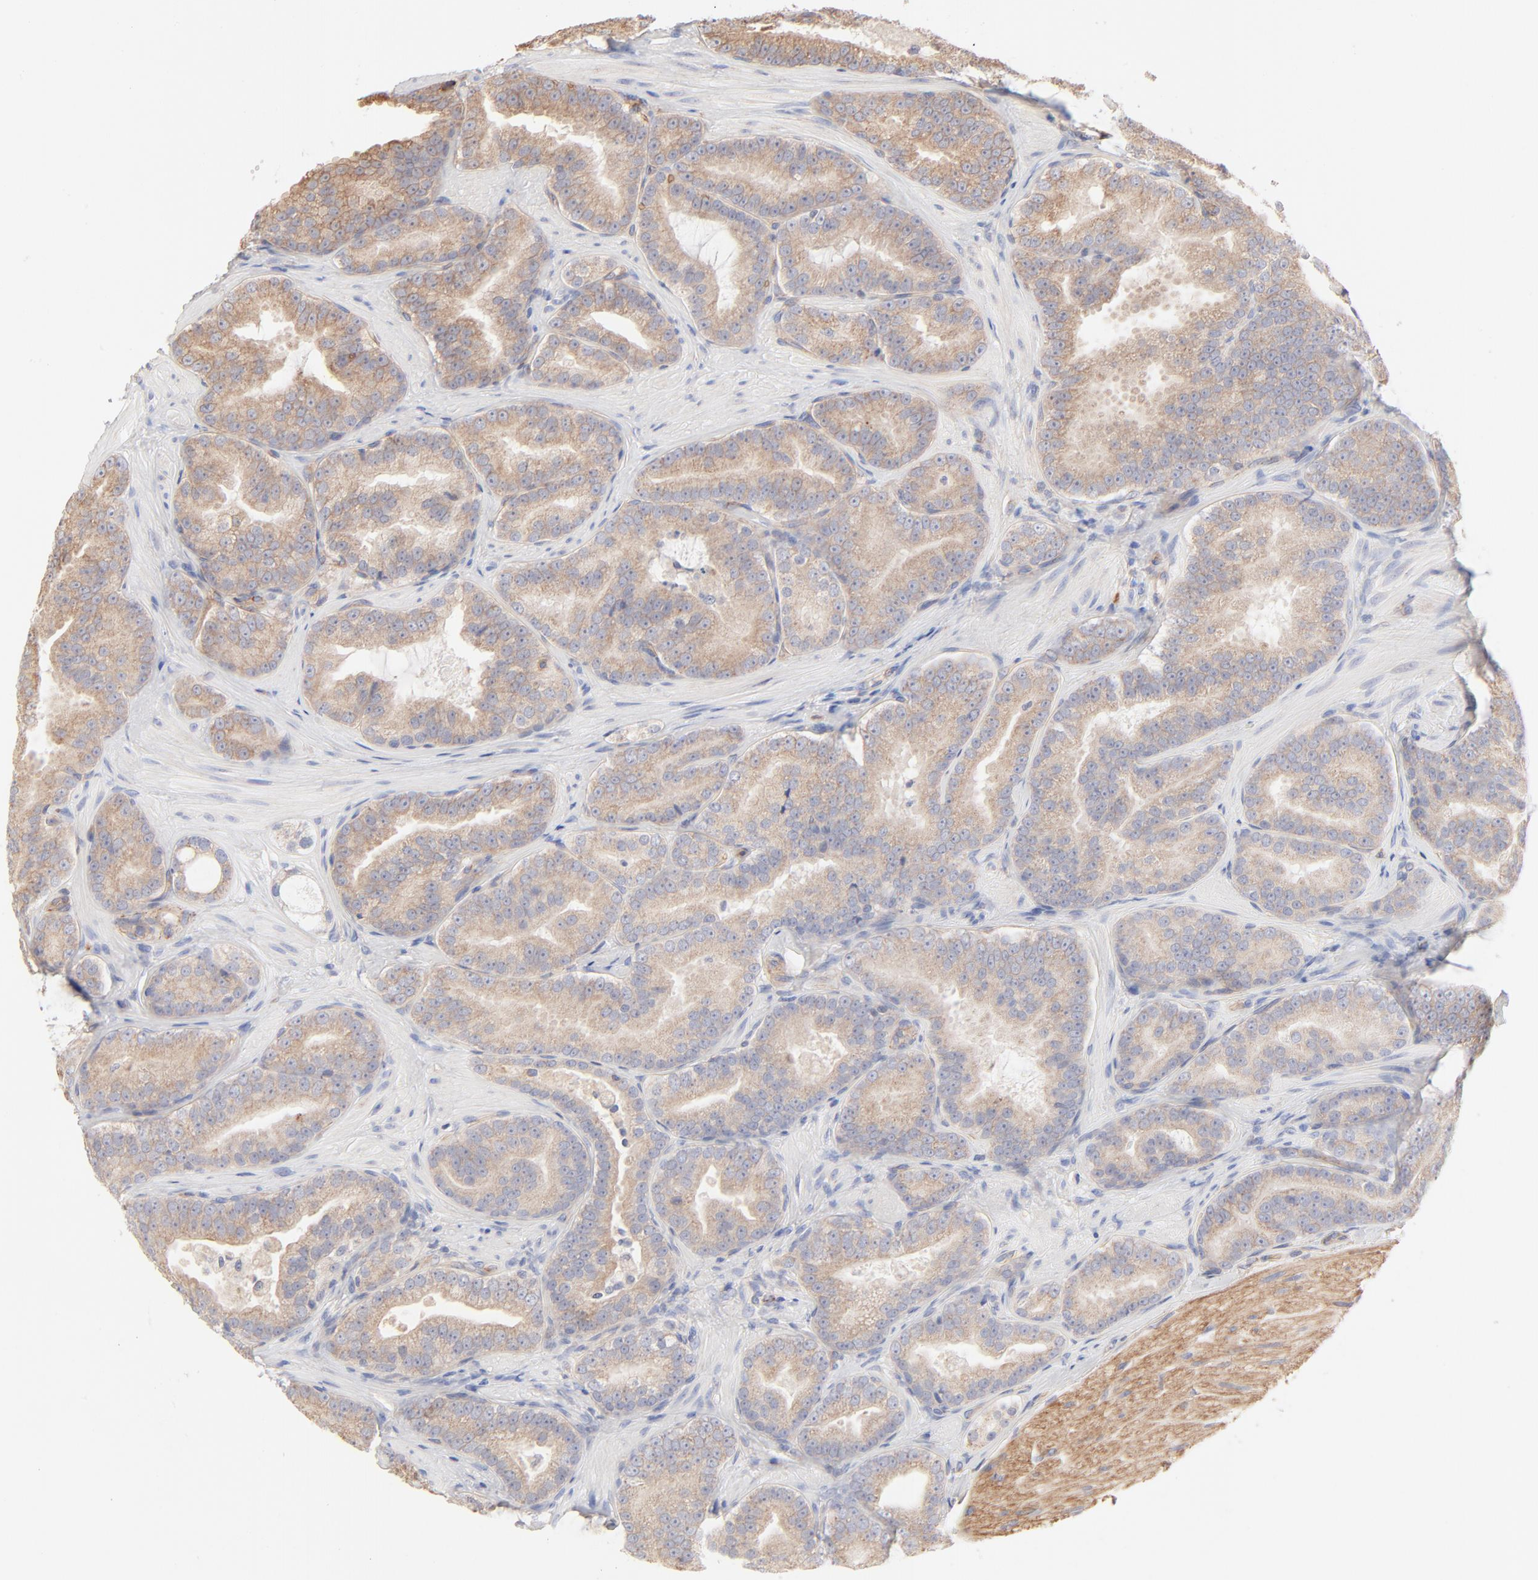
{"staining": {"intensity": "weak", "quantity": ">75%", "location": "cytoplasmic/membranous"}, "tissue": "prostate cancer", "cell_type": "Tumor cells", "image_type": "cancer", "snomed": [{"axis": "morphology", "description": "Adenocarcinoma, Low grade"}, {"axis": "topography", "description": "Prostate"}], "caption": "Immunohistochemical staining of human prostate low-grade adenocarcinoma reveals low levels of weak cytoplasmic/membranous positivity in approximately >75% of tumor cells. The staining was performed using DAB to visualize the protein expression in brown, while the nuclei were stained in blue with hematoxylin (Magnification: 20x).", "gene": "SPTB", "patient": {"sex": "male", "age": 59}}